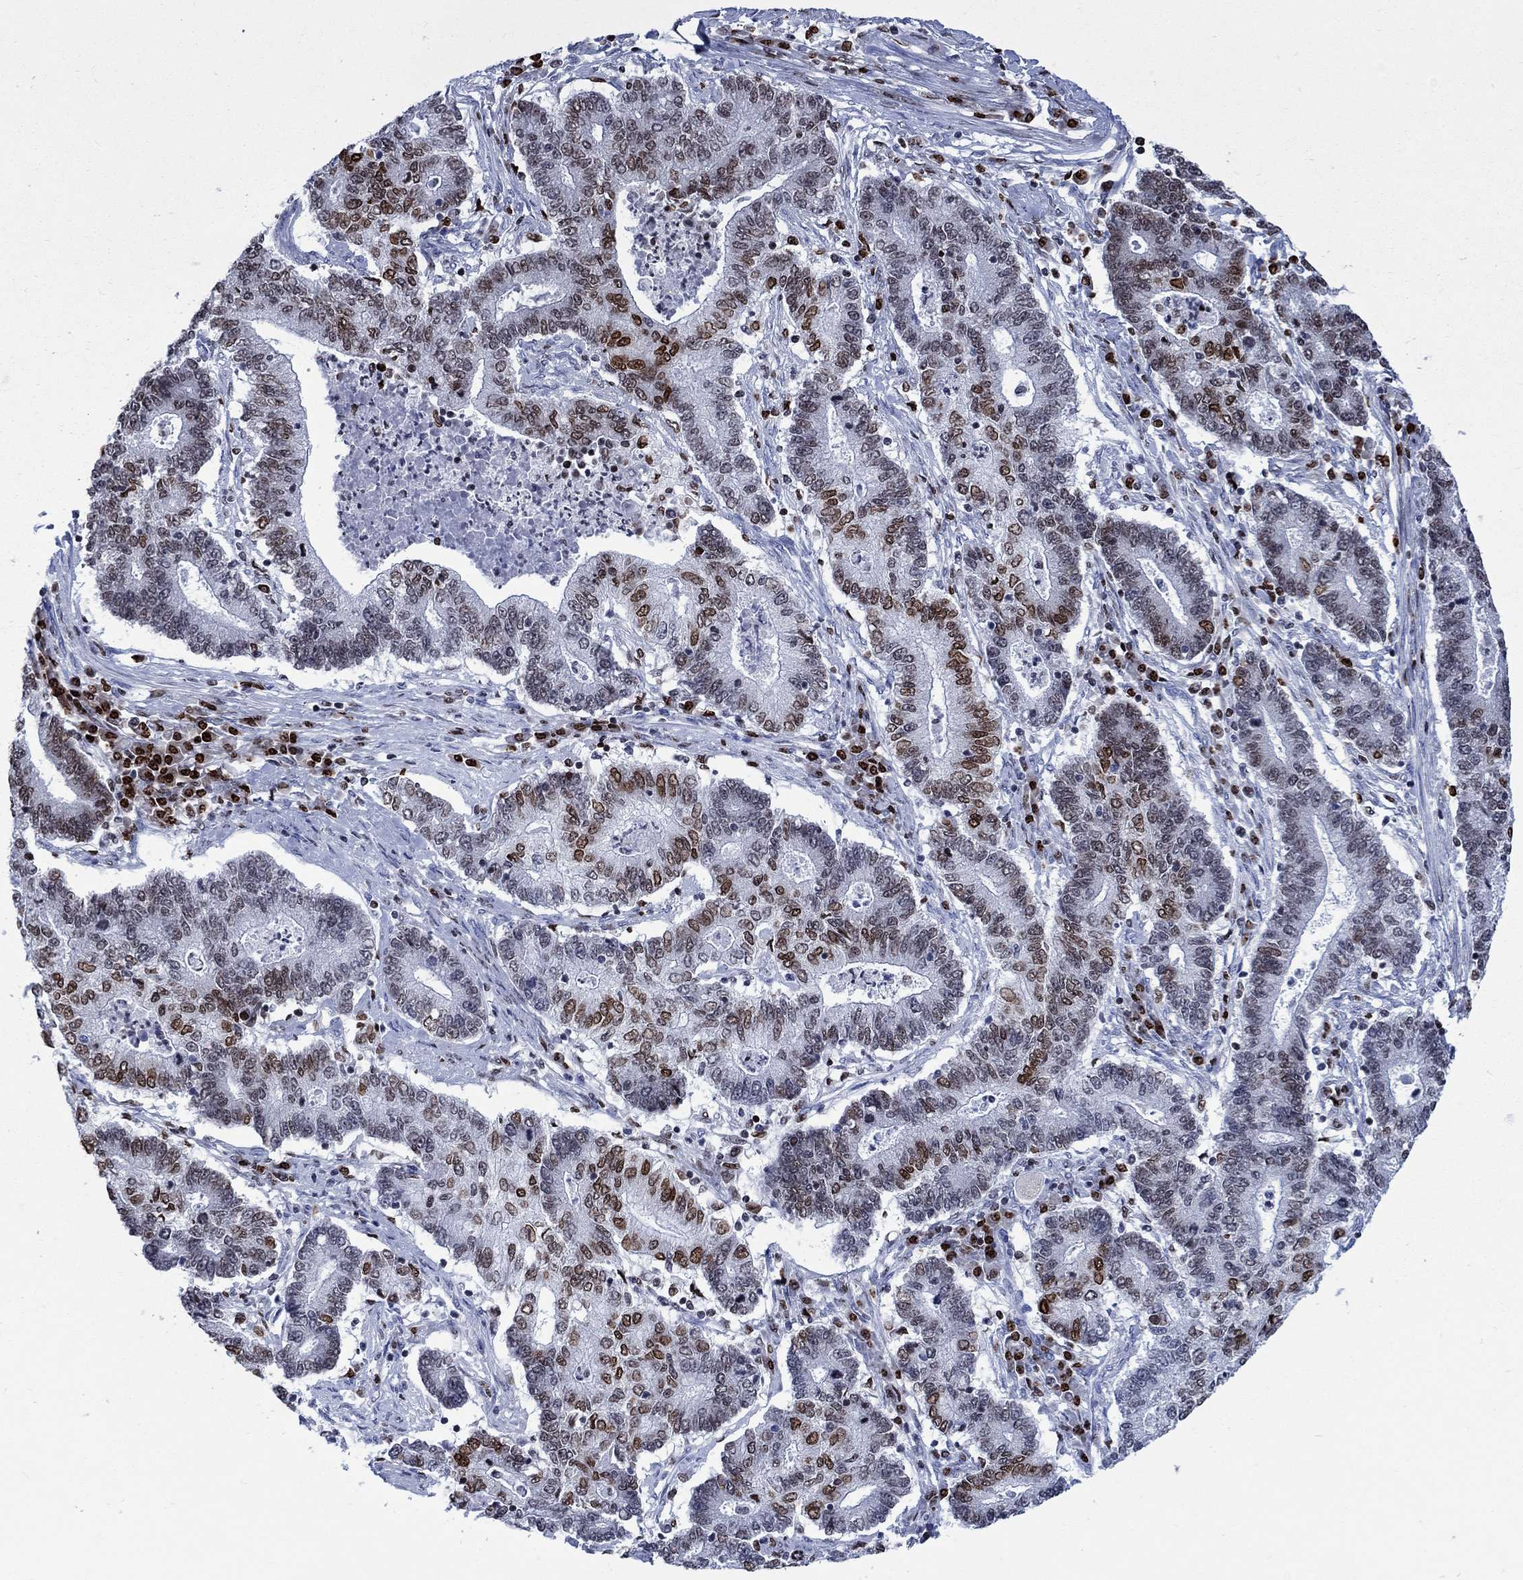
{"staining": {"intensity": "moderate", "quantity": "<25%", "location": "nuclear"}, "tissue": "endometrial cancer", "cell_type": "Tumor cells", "image_type": "cancer", "snomed": [{"axis": "morphology", "description": "Adenocarcinoma, NOS"}, {"axis": "topography", "description": "Uterus"}, {"axis": "topography", "description": "Endometrium"}], "caption": "Tumor cells demonstrate low levels of moderate nuclear positivity in approximately <25% of cells in human adenocarcinoma (endometrial).", "gene": "HMGA1", "patient": {"sex": "female", "age": 54}}